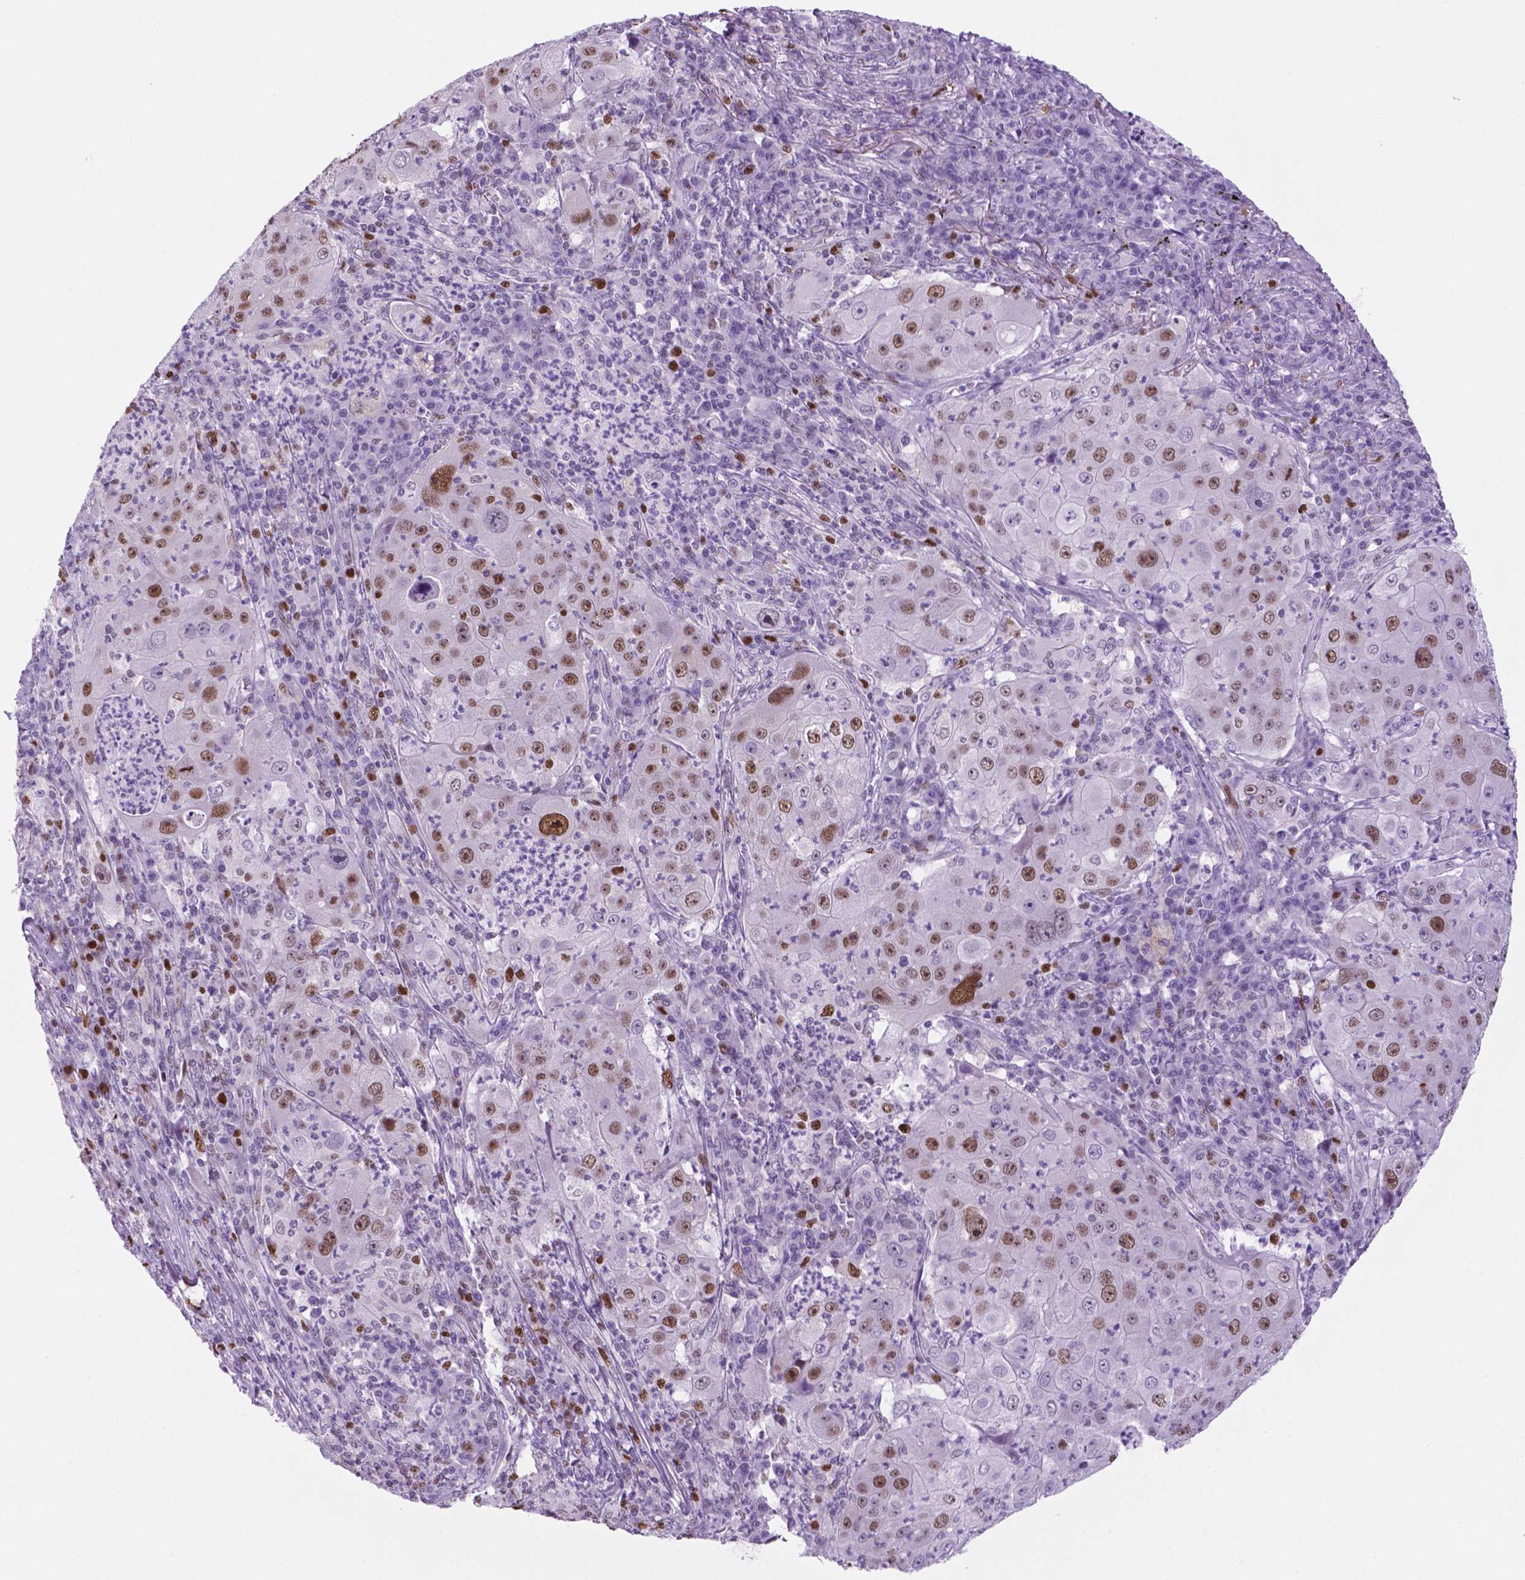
{"staining": {"intensity": "moderate", "quantity": "25%-75%", "location": "nuclear"}, "tissue": "lung cancer", "cell_type": "Tumor cells", "image_type": "cancer", "snomed": [{"axis": "morphology", "description": "Squamous cell carcinoma, NOS"}, {"axis": "topography", "description": "Lung"}], "caption": "Squamous cell carcinoma (lung) stained with immunohistochemistry (IHC) displays moderate nuclear expression in about 25%-75% of tumor cells. (DAB IHC, brown staining for protein, blue staining for nuclei).", "gene": "NCAPH2", "patient": {"sex": "female", "age": 59}}